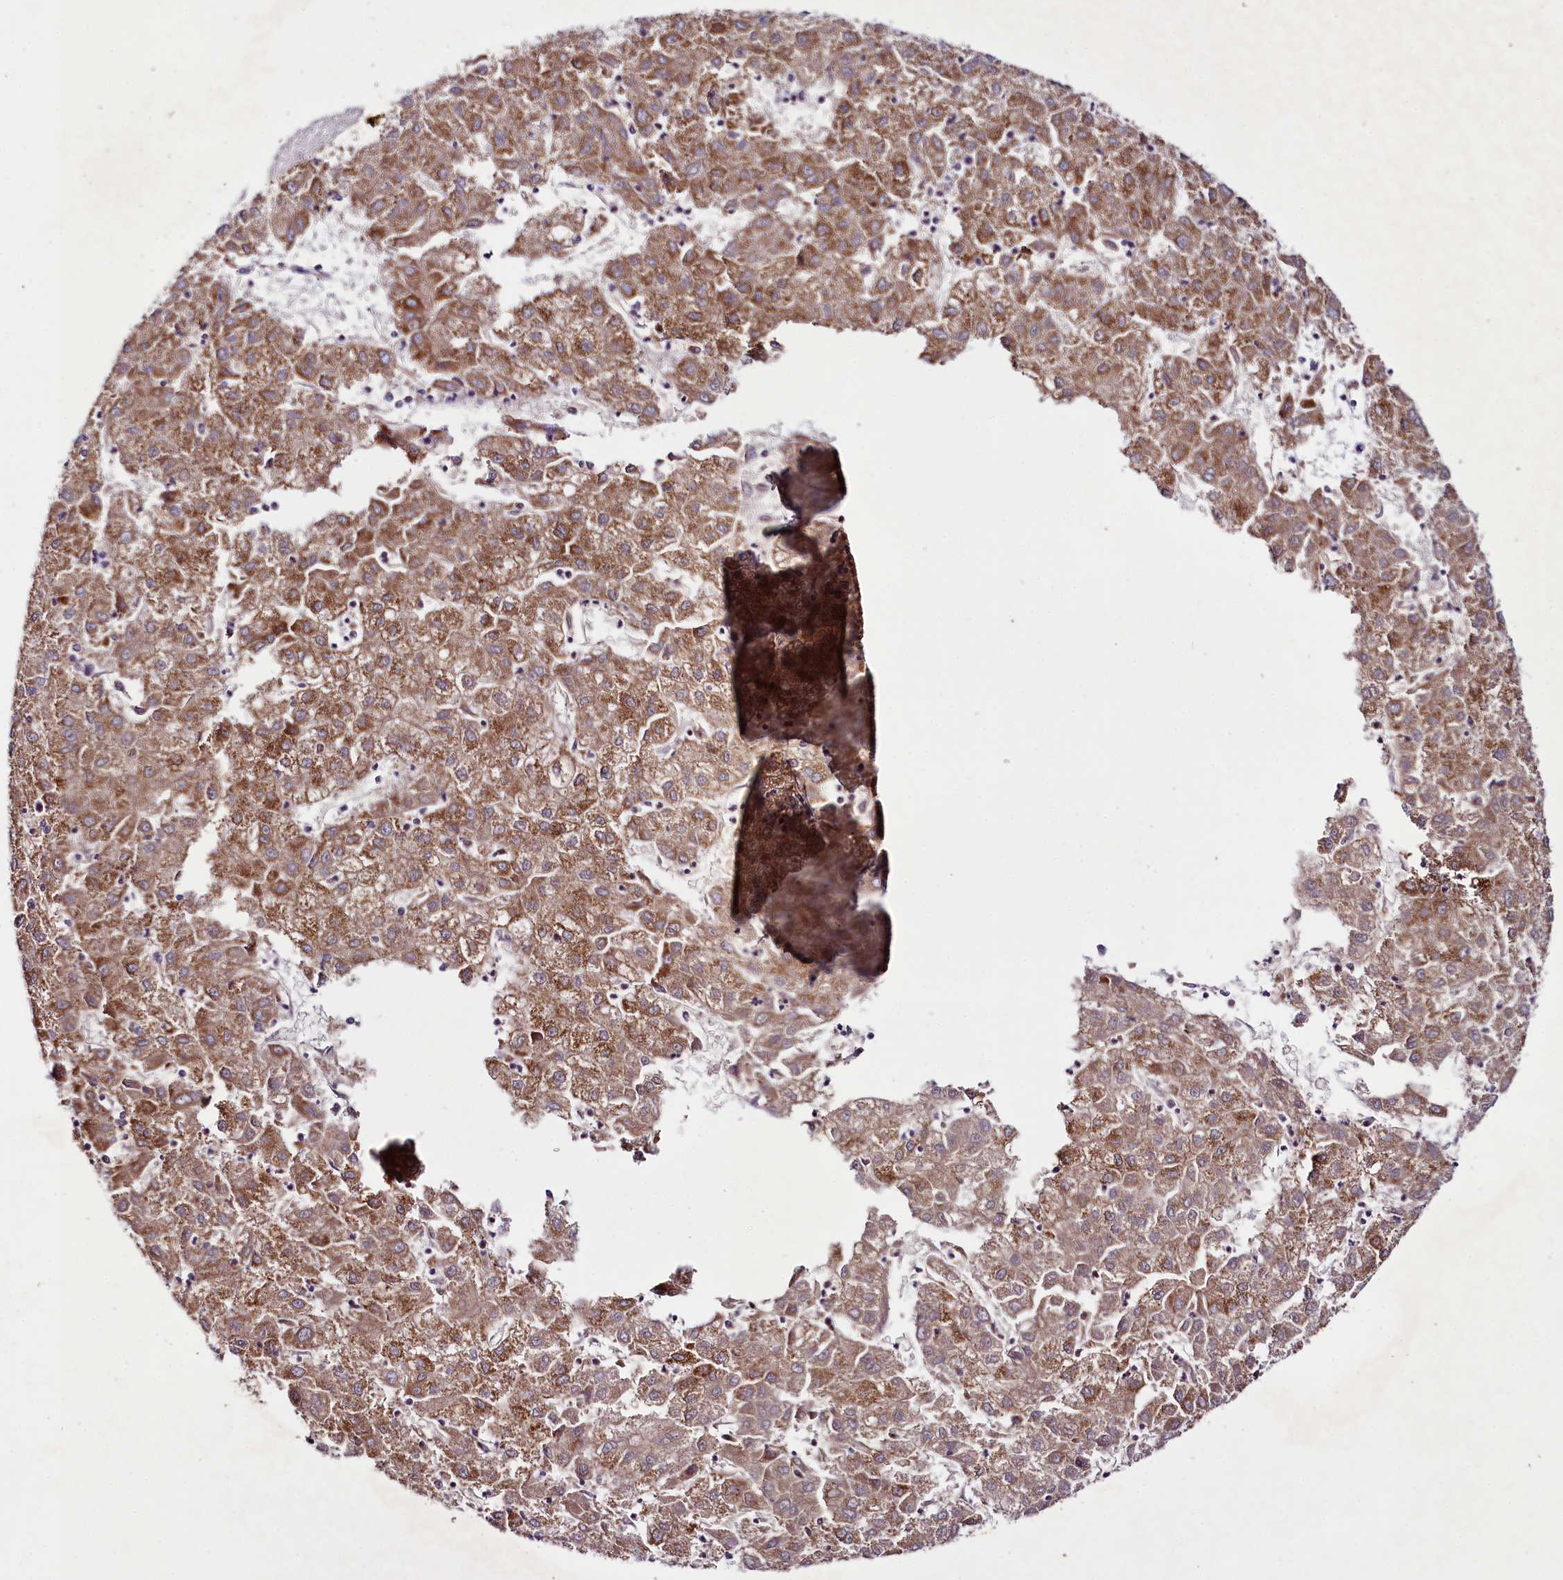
{"staining": {"intensity": "moderate", "quantity": ">75%", "location": "cytoplasmic/membranous"}, "tissue": "liver cancer", "cell_type": "Tumor cells", "image_type": "cancer", "snomed": [{"axis": "morphology", "description": "Carcinoma, Hepatocellular, NOS"}, {"axis": "topography", "description": "Liver"}], "caption": "This is a micrograph of immunohistochemistry (IHC) staining of liver cancer, which shows moderate positivity in the cytoplasmic/membranous of tumor cells.", "gene": "SACM1L", "patient": {"sex": "male", "age": 72}}